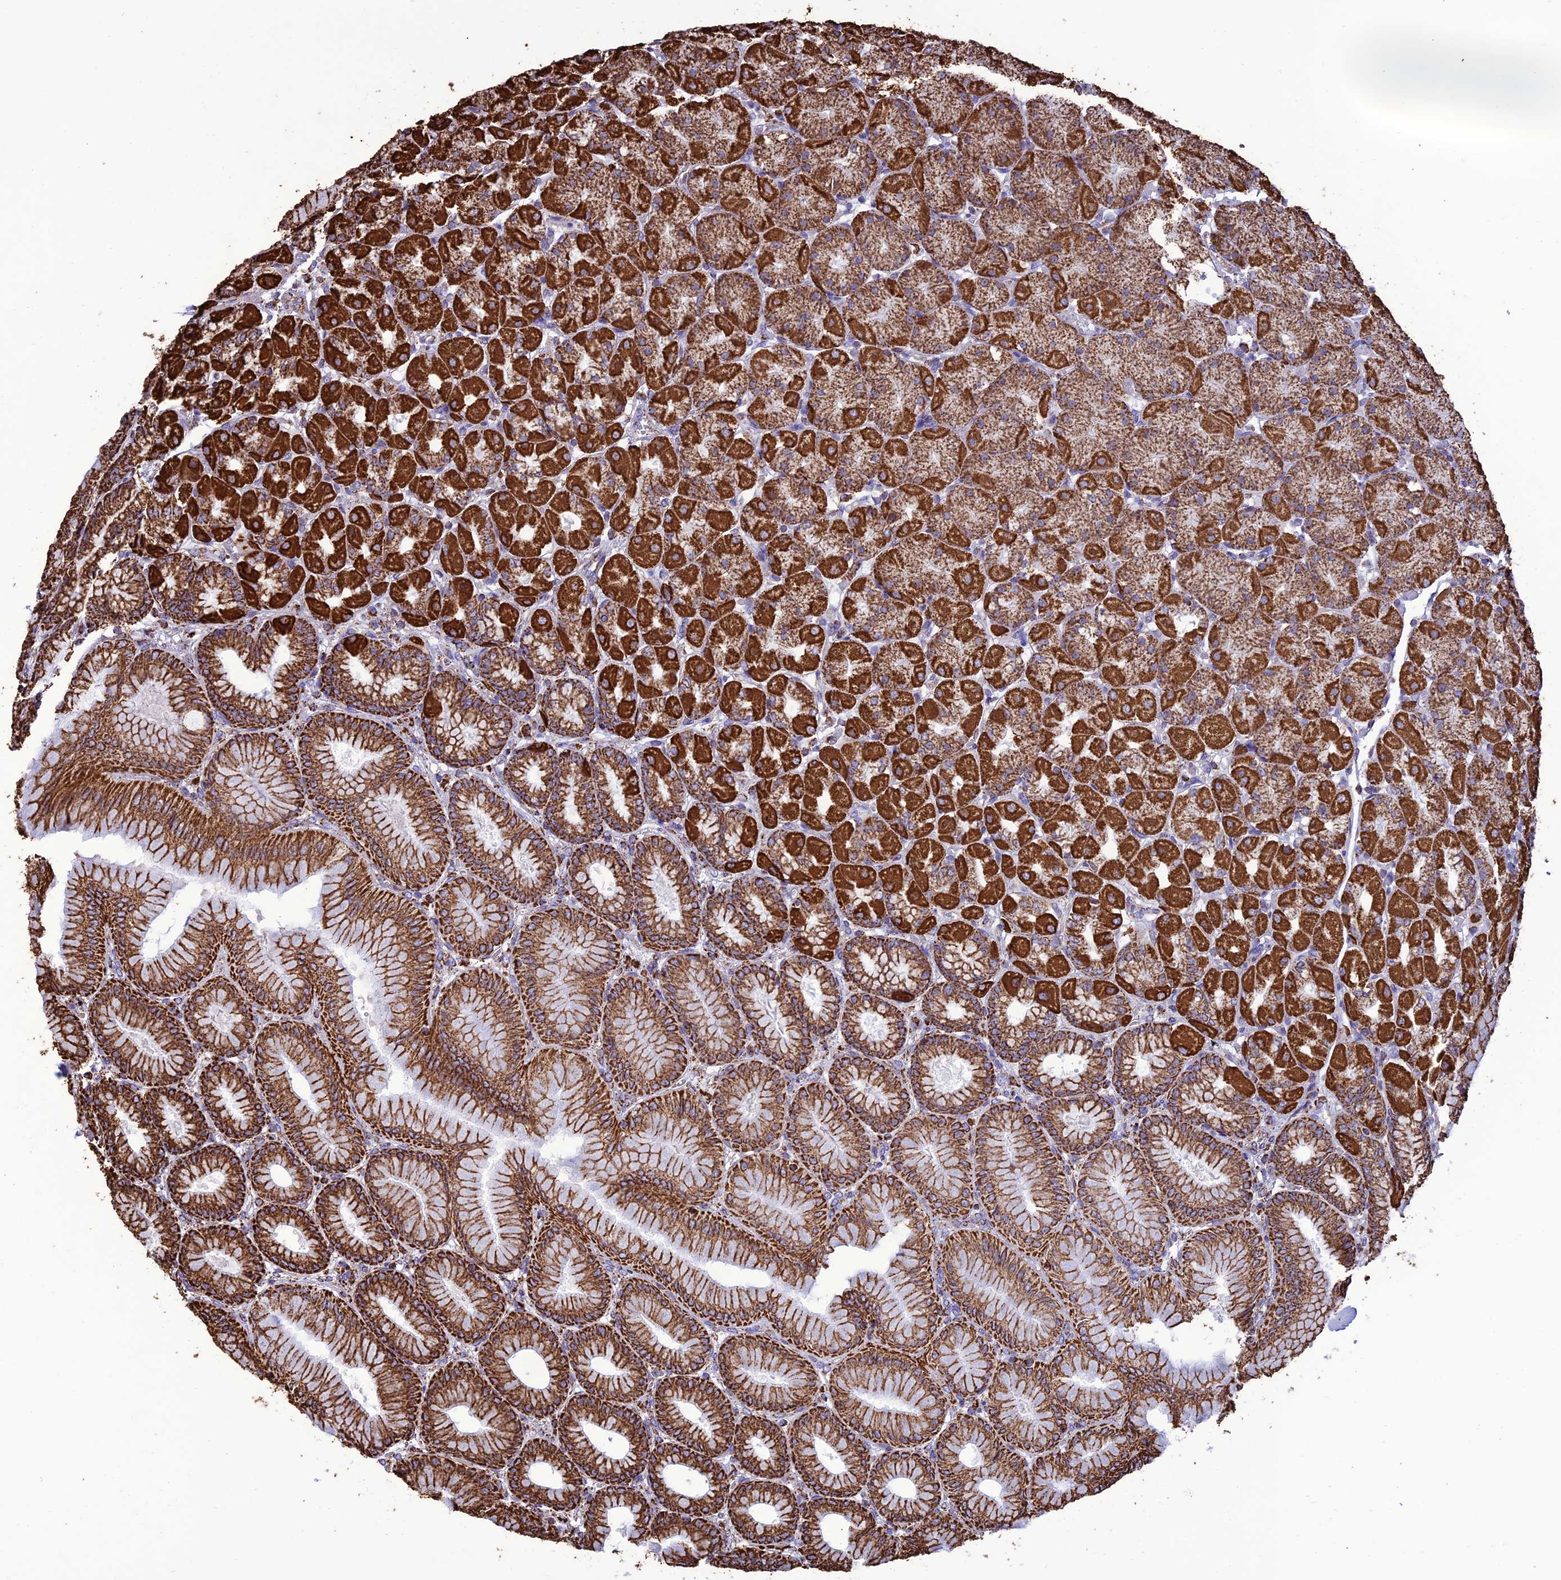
{"staining": {"intensity": "strong", "quantity": ">75%", "location": "cytoplasmic/membranous"}, "tissue": "stomach", "cell_type": "Glandular cells", "image_type": "normal", "snomed": [{"axis": "morphology", "description": "Normal tissue, NOS"}, {"axis": "topography", "description": "Stomach, upper"}], "caption": "A high amount of strong cytoplasmic/membranous positivity is identified in approximately >75% of glandular cells in benign stomach. The staining is performed using DAB (3,3'-diaminobenzidine) brown chromogen to label protein expression. The nuclei are counter-stained blue using hematoxylin.", "gene": "NDUFAF1", "patient": {"sex": "female", "age": 56}}